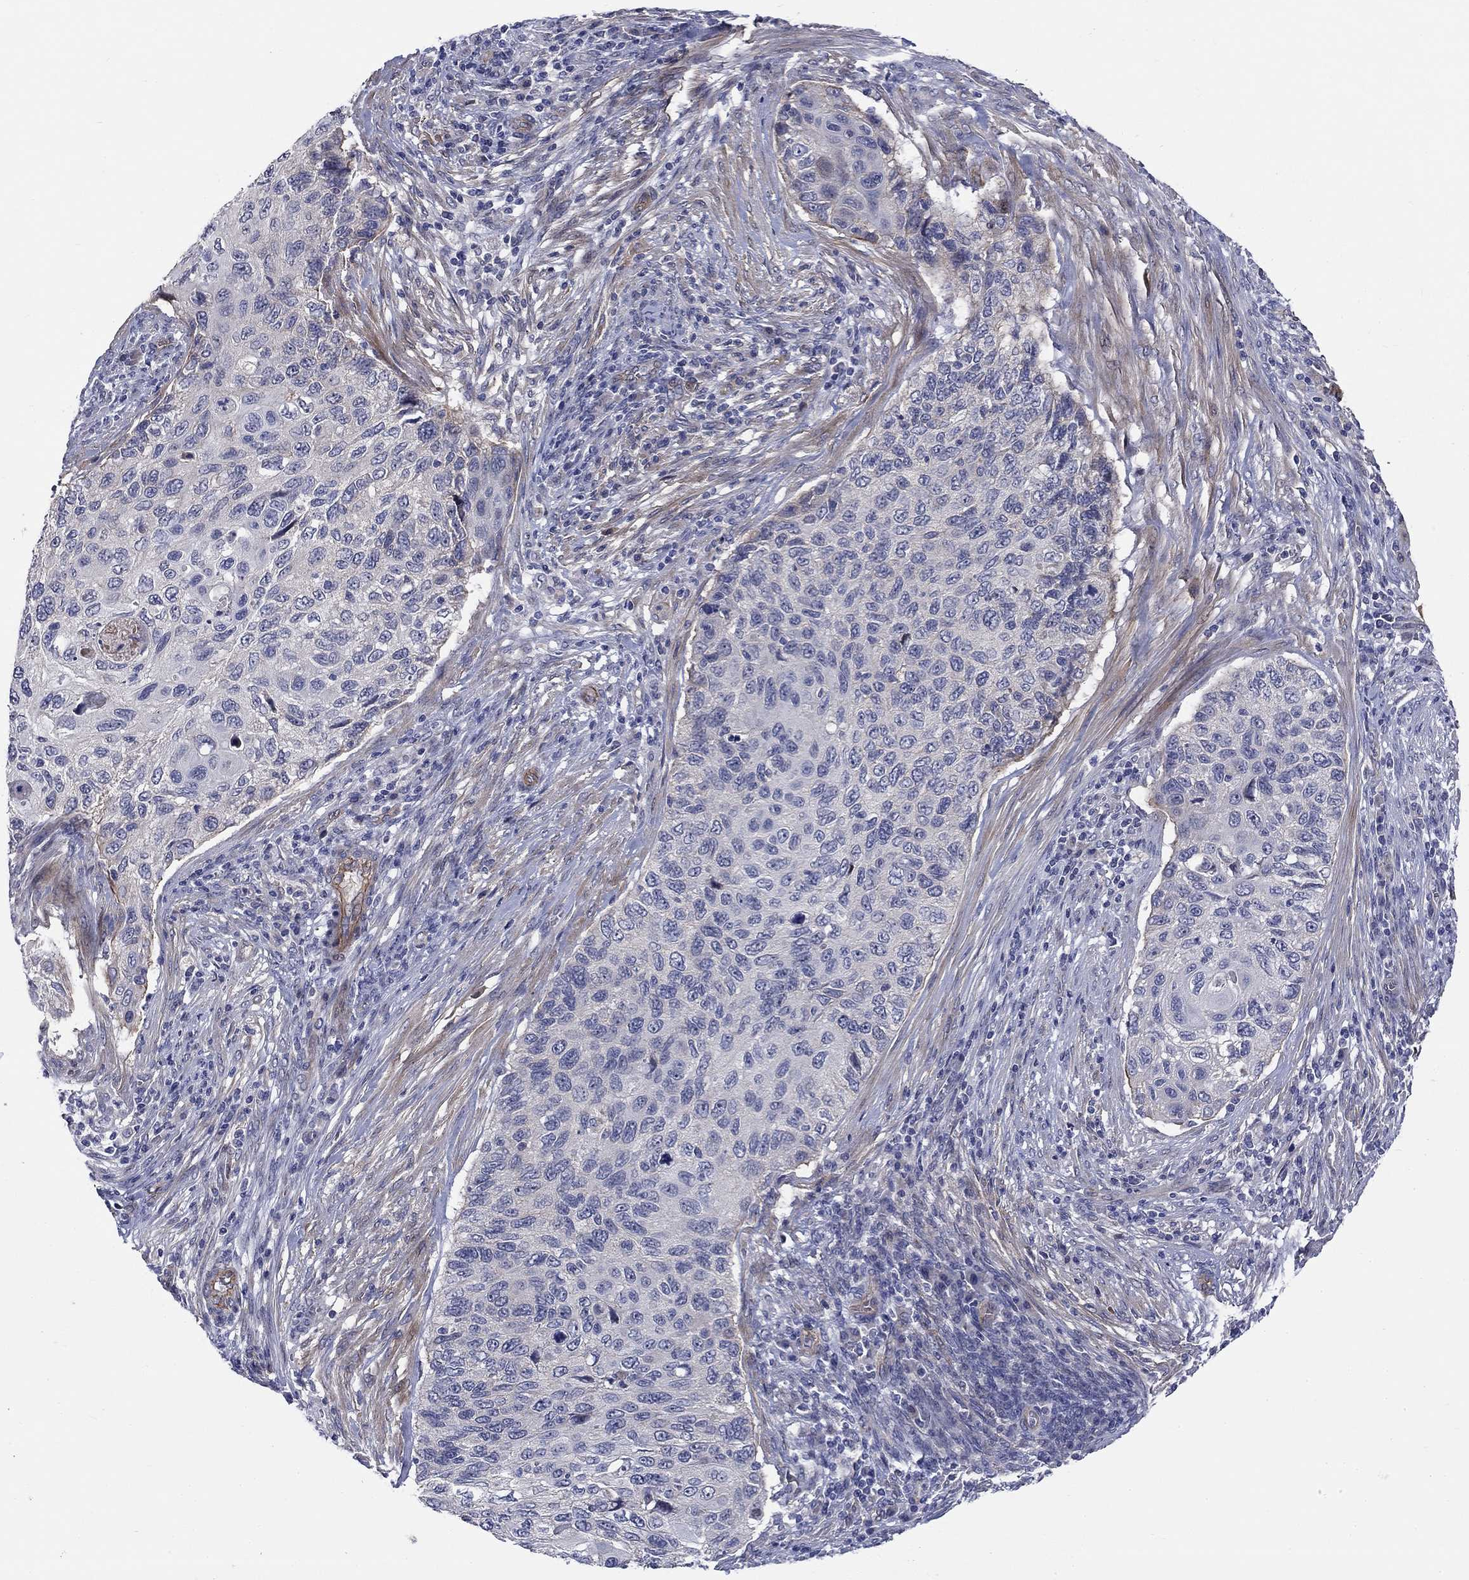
{"staining": {"intensity": "negative", "quantity": "none", "location": "none"}, "tissue": "cervical cancer", "cell_type": "Tumor cells", "image_type": "cancer", "snomed": [{"axis": "morphology", "description": "Squamous cell carcinoma, NOS"}, {"axis": "topography", "description": "Cervix"}], "caption": "Tumor cells show no significant protein positivity in cervical squamous cell carcinoma.", "gene": "SLC1A1", "patient": {"sex": "female", "age": 70}}